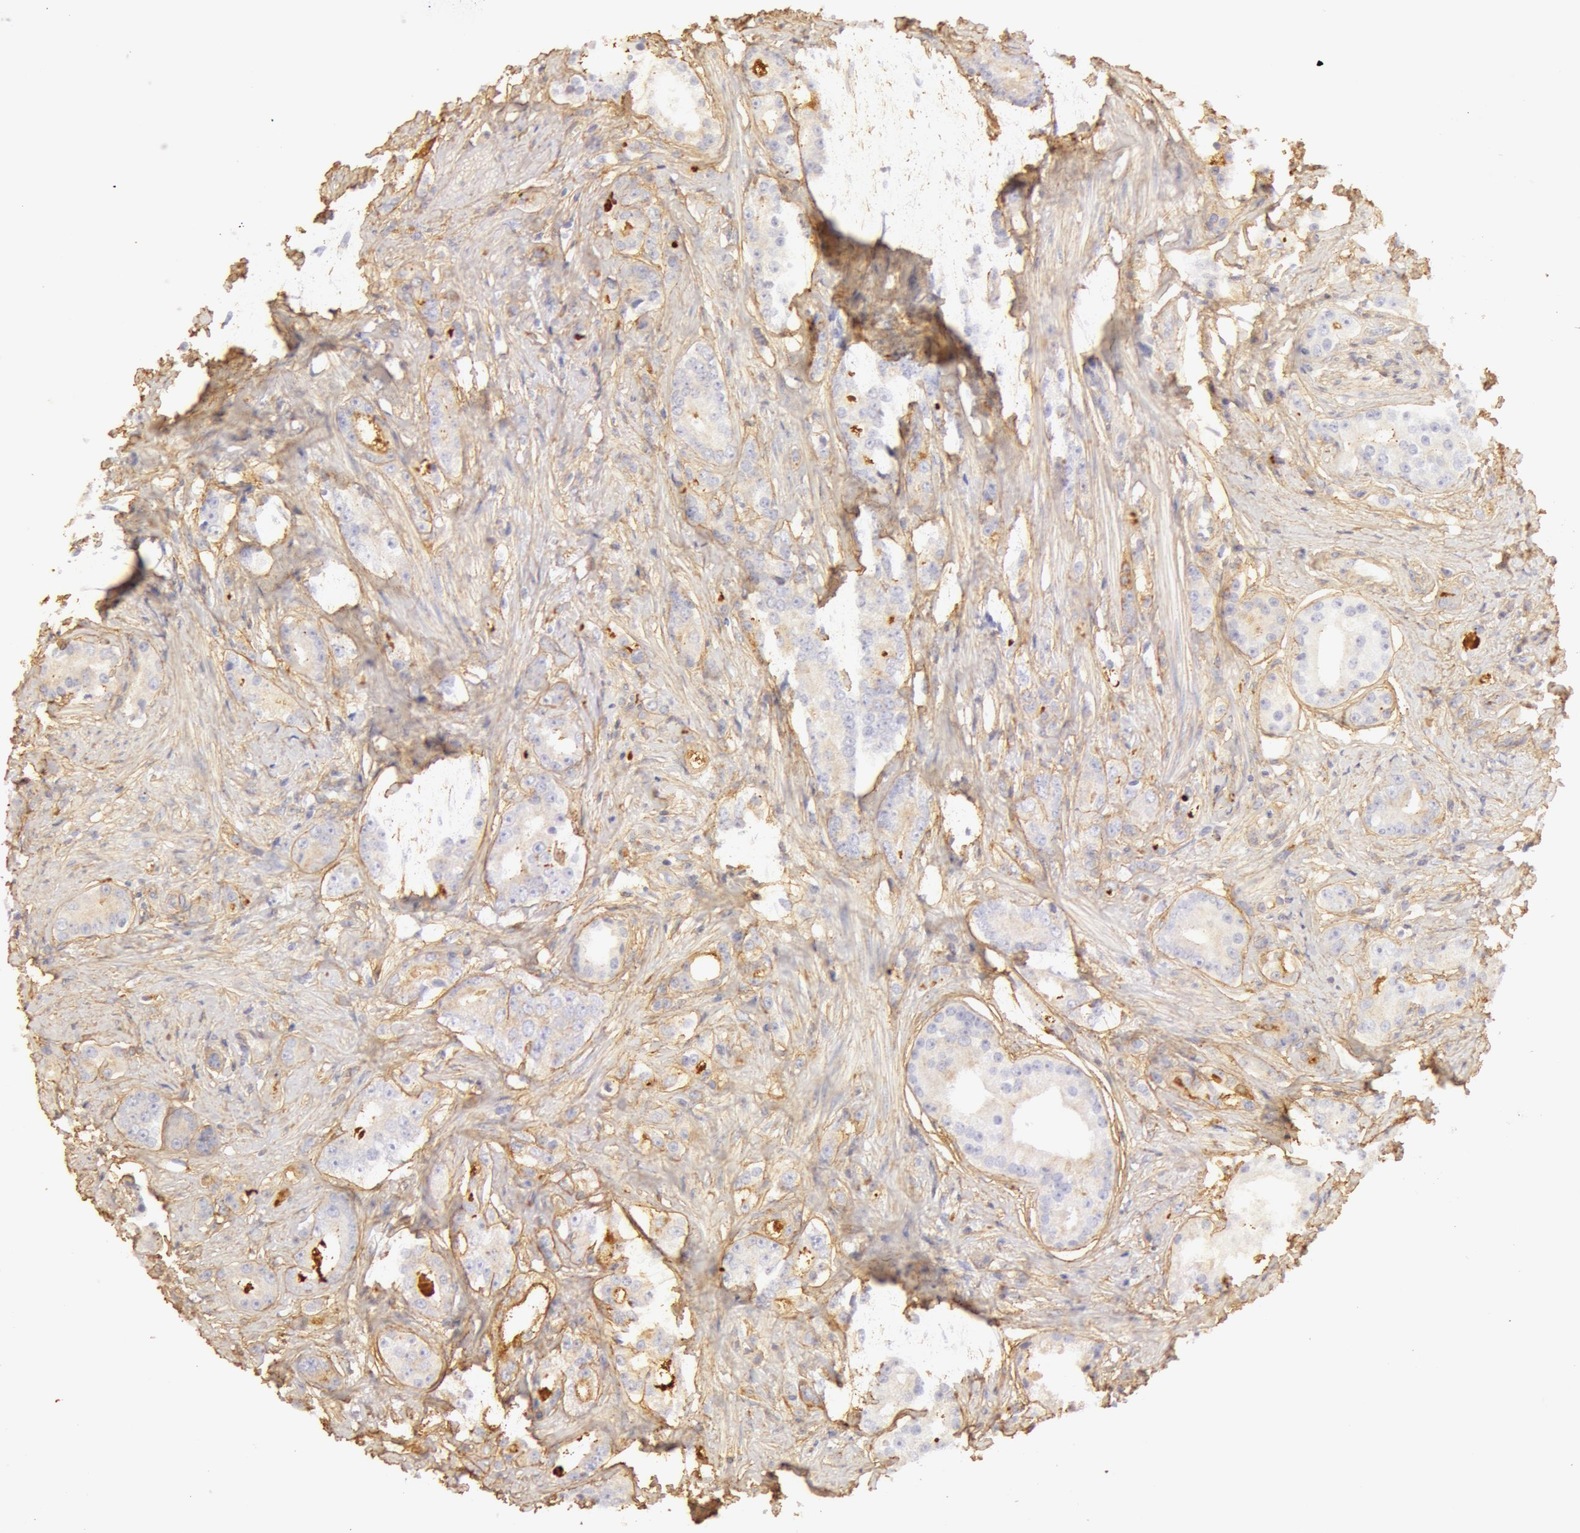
{"staining": {"intensity": "moderate", "quantity": "<25%", "location": "cytoplasmic/membranous"}, "tissue": "prostate cancer", "cell_type": "Tumor cells", "image_type": "cancer", "snomed": [{"axis": "morphology", "description": "Adenocarcinoma, Medium grade"}, {"axis": "topography", "description": "Prostate"}], "caption": "The image reveals staining of adenocarcinoma (medium-grade) (prostate), revealing moderate cytoplasmic/membranous protein positivity (brown color) within tumor cells.", "gene": "COL4A1", "patient": {"sex": "male", "age": 59}}